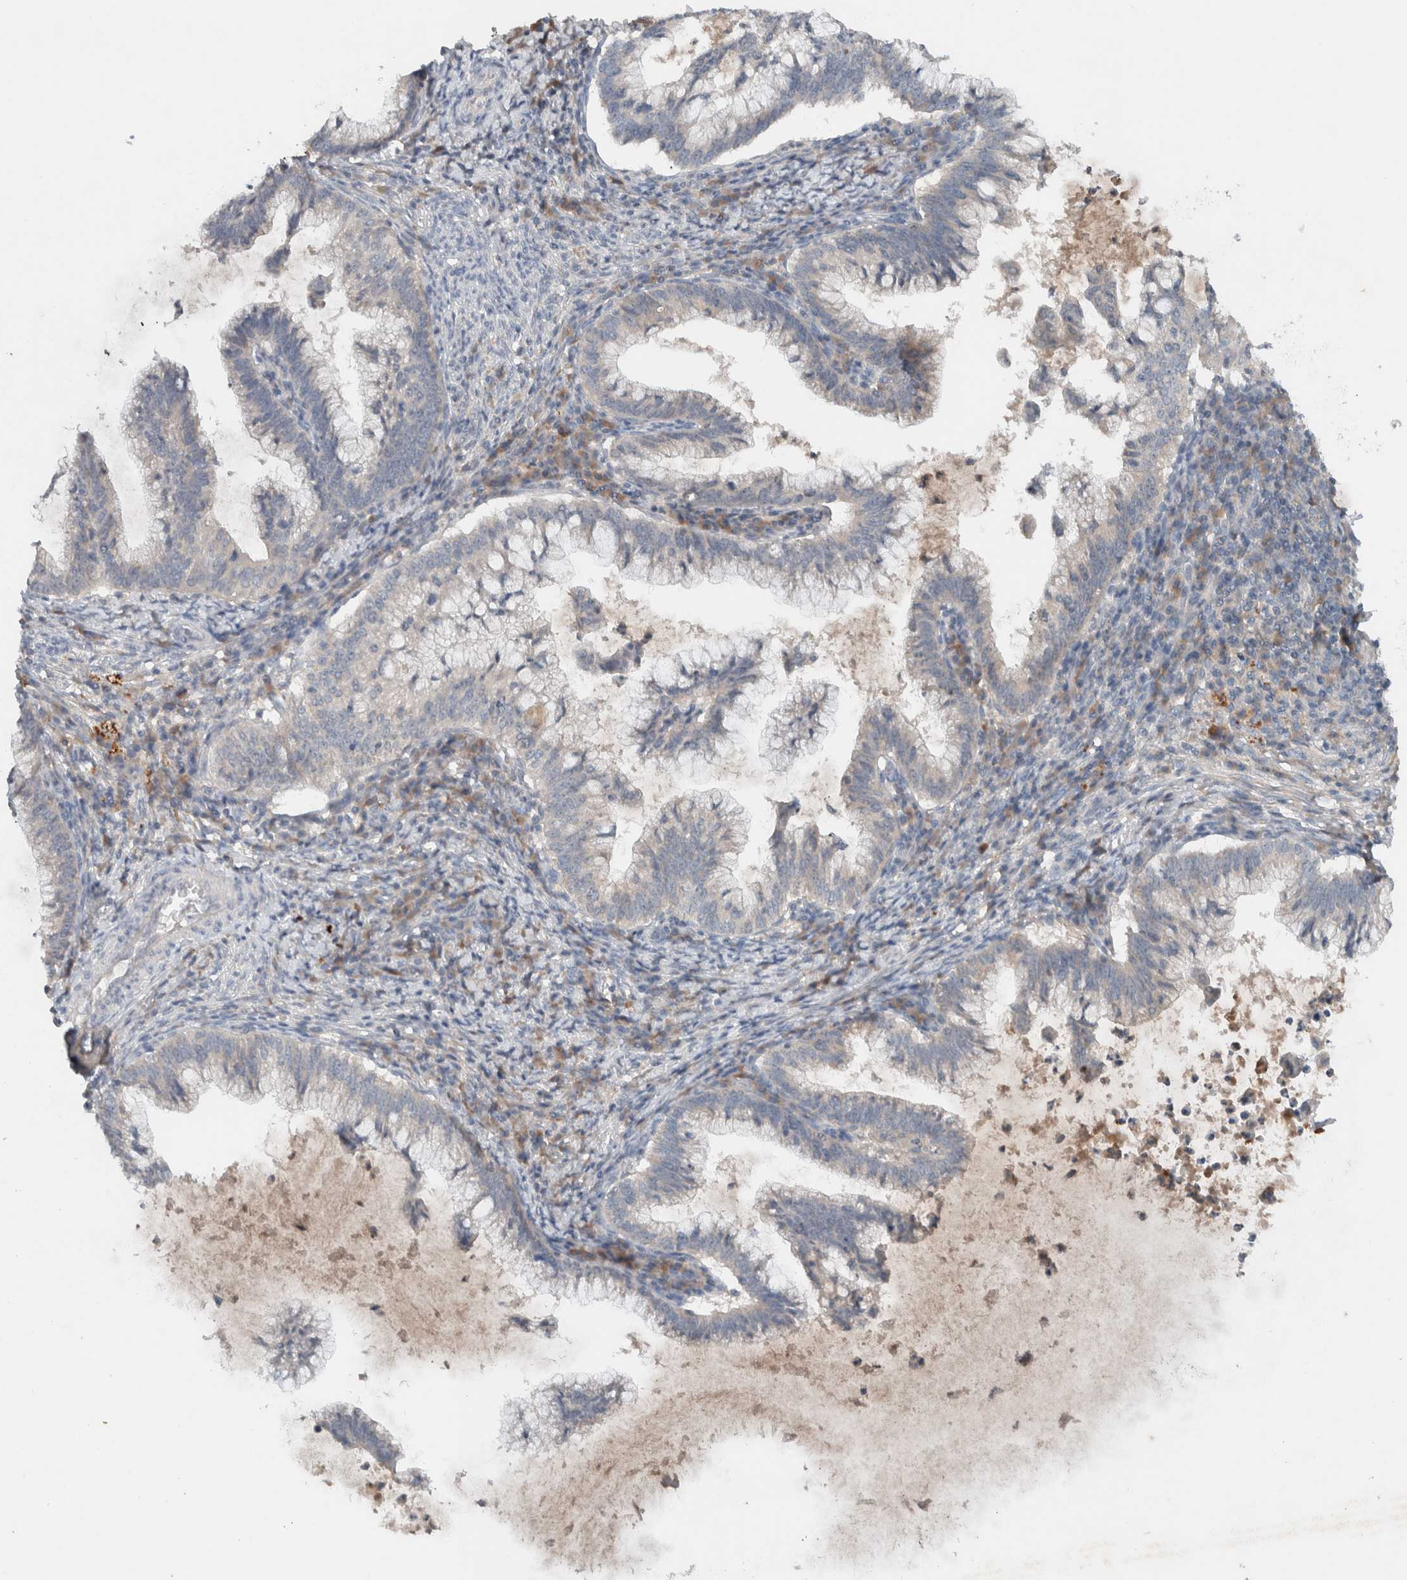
{"staining": {"intensity": "weak", "quantity": "<25%", "location": "cytoplasmic/membranous"}, "tissue": "cervical cancer", "cell_type": "Tumor cells", "image_type": "cancer", "snomed": [{"axis": "morphology", "description": "Adenocarcinoma, NOS"}, {"axis": "topography", "description": "Cervix"}], "caption": "Tumor cells show no significant protein expression in cervical cancer.", "gene": "UGCG", "patient": {"sex": "female", "age": 36}}